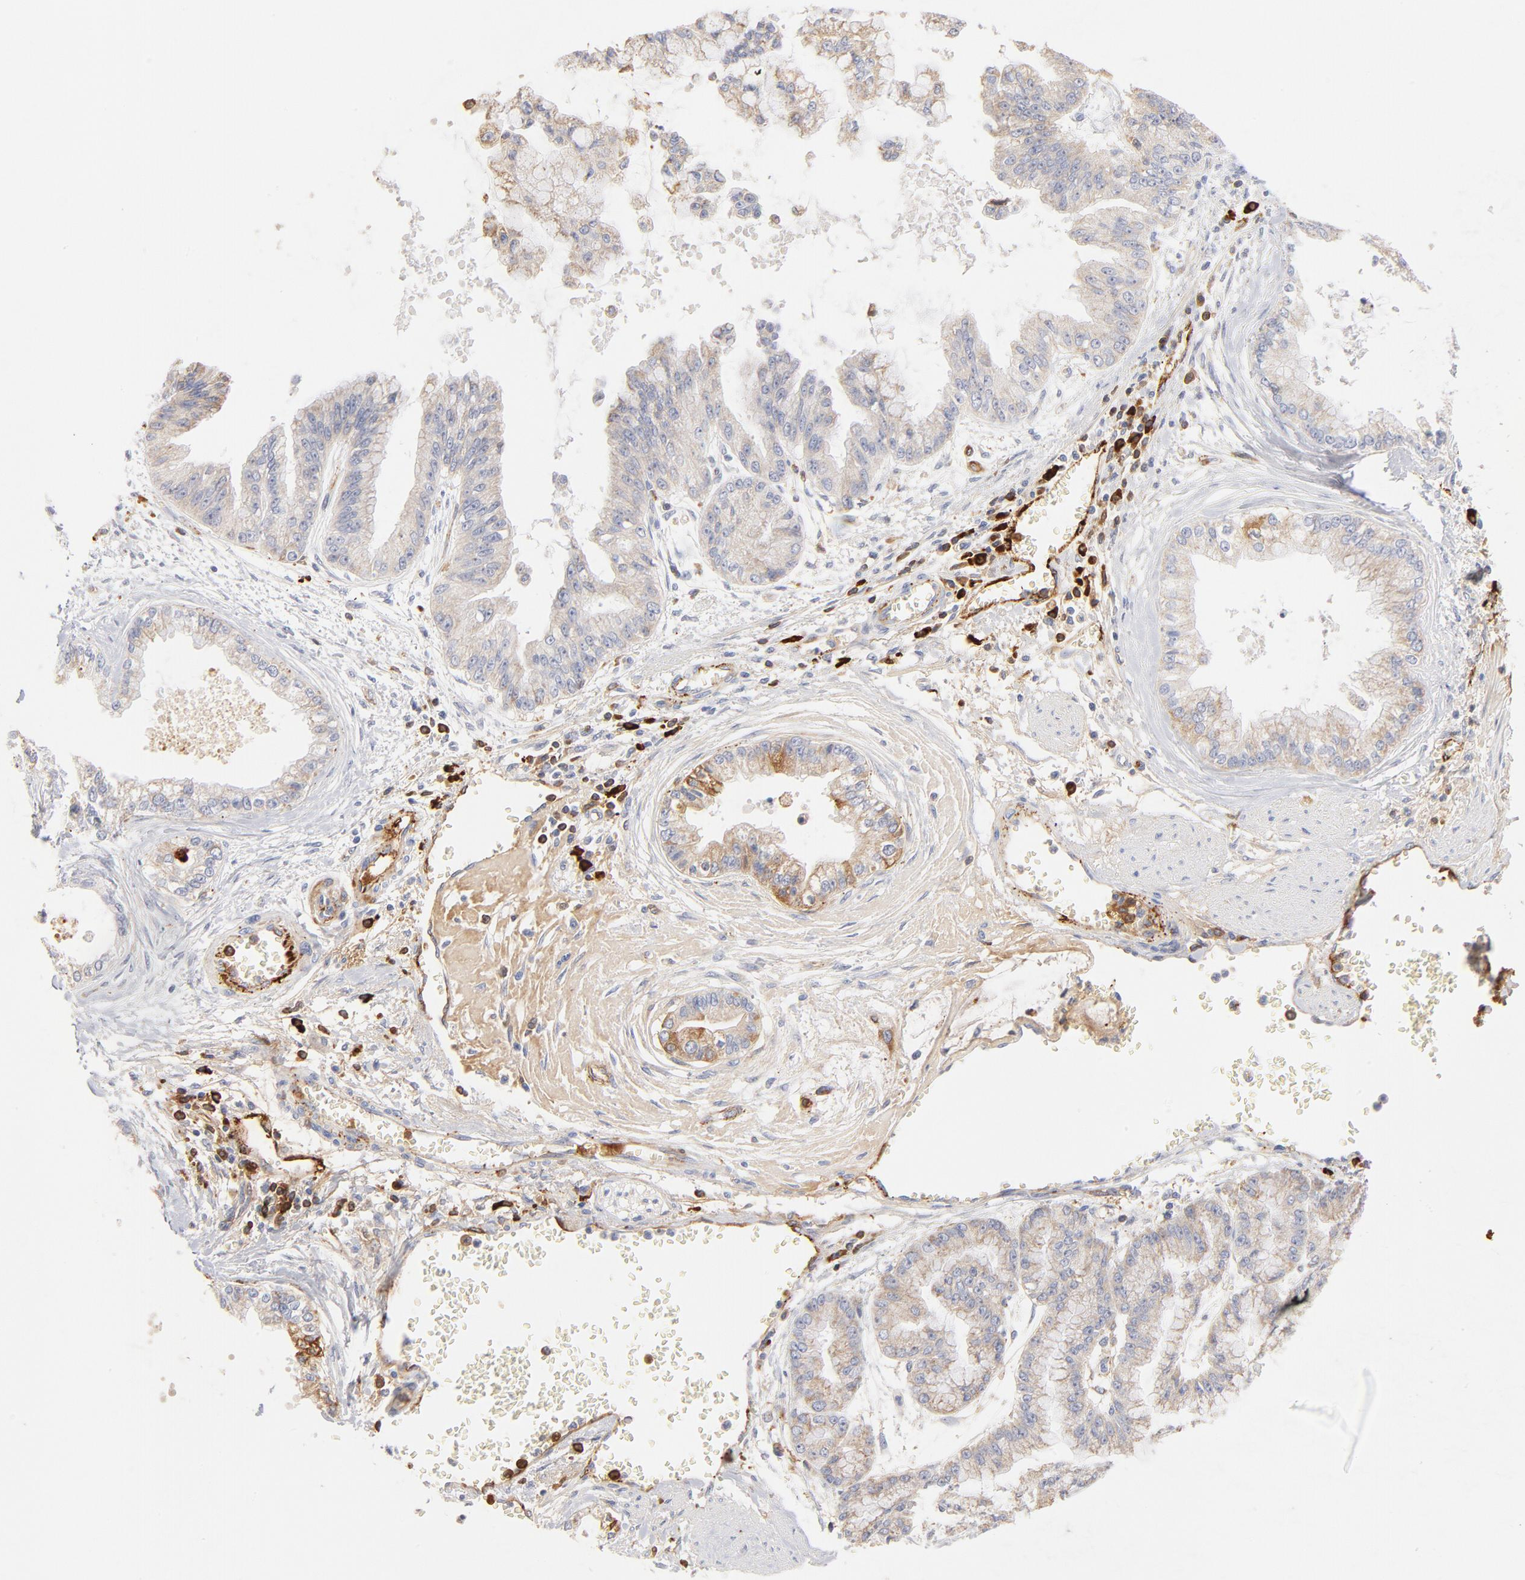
{"staining": {"intensity": "weak", "quantity": "<25%", "location": "cytoplasmic/membranous"}, "tissue": "liver cancer", "cell_type": "Tumor cells", "image_type": "cancer", "snomed": [{"axis": "morphology", "description": "Cholangiocarcinoma"}, {"axis": "topography", "description": "Liver"}], "caption": "Human liver cancer stained for a protein using IHC shows no staining in tumor cells.", "gene": "PLAT", "patient": {"sex": "female", "age": 79}}